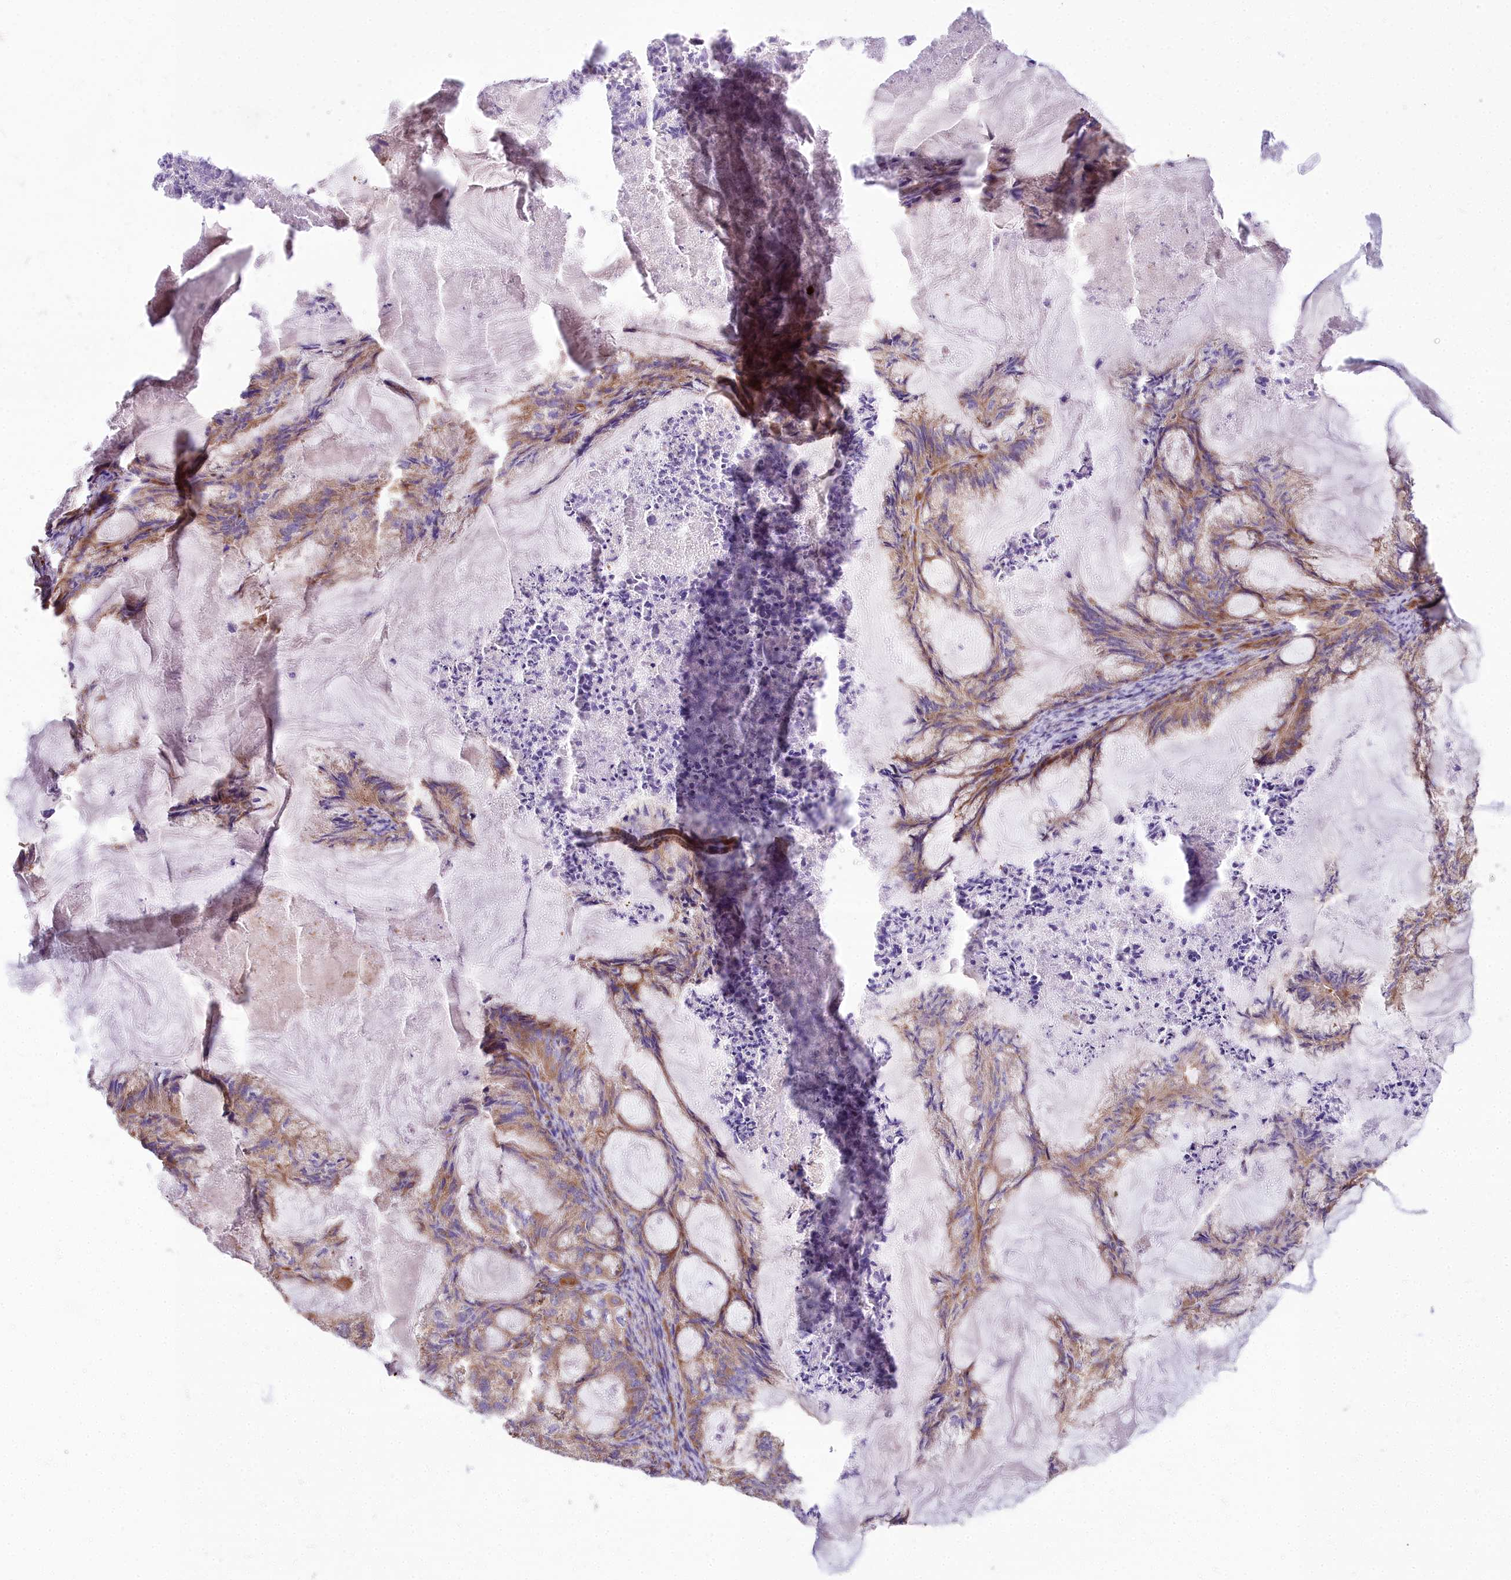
{"staining": {"intensity": "moderate", "quantity": ">75%", "location": "cytoplasmic/membranous"}, "tissue": "endometrial cancer", "cell_type": "Tumor cells", "image_type": "cancer", "snomed": [{"axis": "morphology", "description": "Adenocarcinoma, NOS"}, {"axis": "topography", "description": "Endometrium"}], "caption": "This photomicrograph exhibits immunohistochemistry staining of endometrial cancer (adenocarcinoma), with medium moderate cytoplasmic/membranous expression in approximately >75% of tumor cells.", "gene": "DCTN3", "patient": {"sex": "female", "age": 86}}